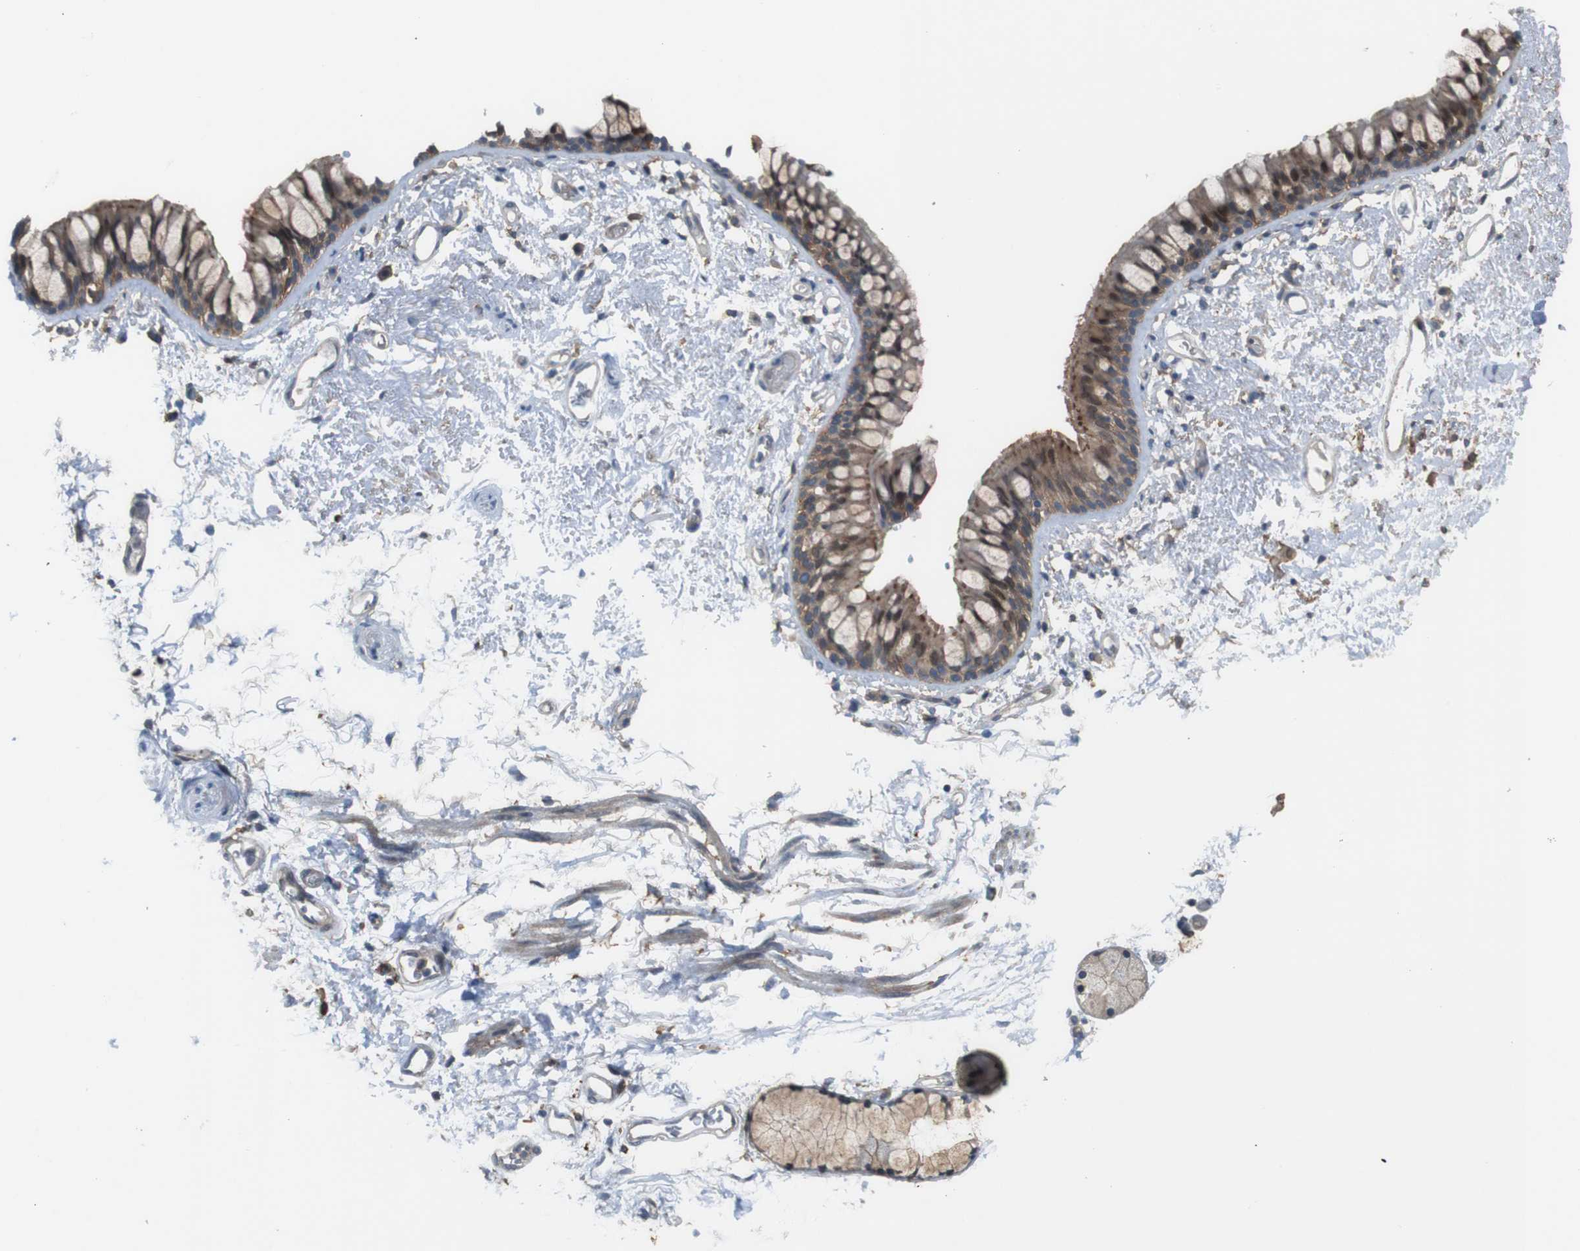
{"staining": {"intensity": "weak", "quantity": "<25%", "location": "cytoplasmic/membranous"}, "tissue": "adipose tissue", "cell_type": "Adipocytes", "image_type": "normal", "snomed": [{"axis": "morphology", "description": "Normal tissue, NOS"}, {"axis": "topography", "description": "Bronchus"}], "caption": "There is no significant expression in adipocytes of adipose tissue. (IHC, brightfield microscopy, high magnification).", "gene": "ATP2B1", "patient": {"sex": "female", "age": 73}}